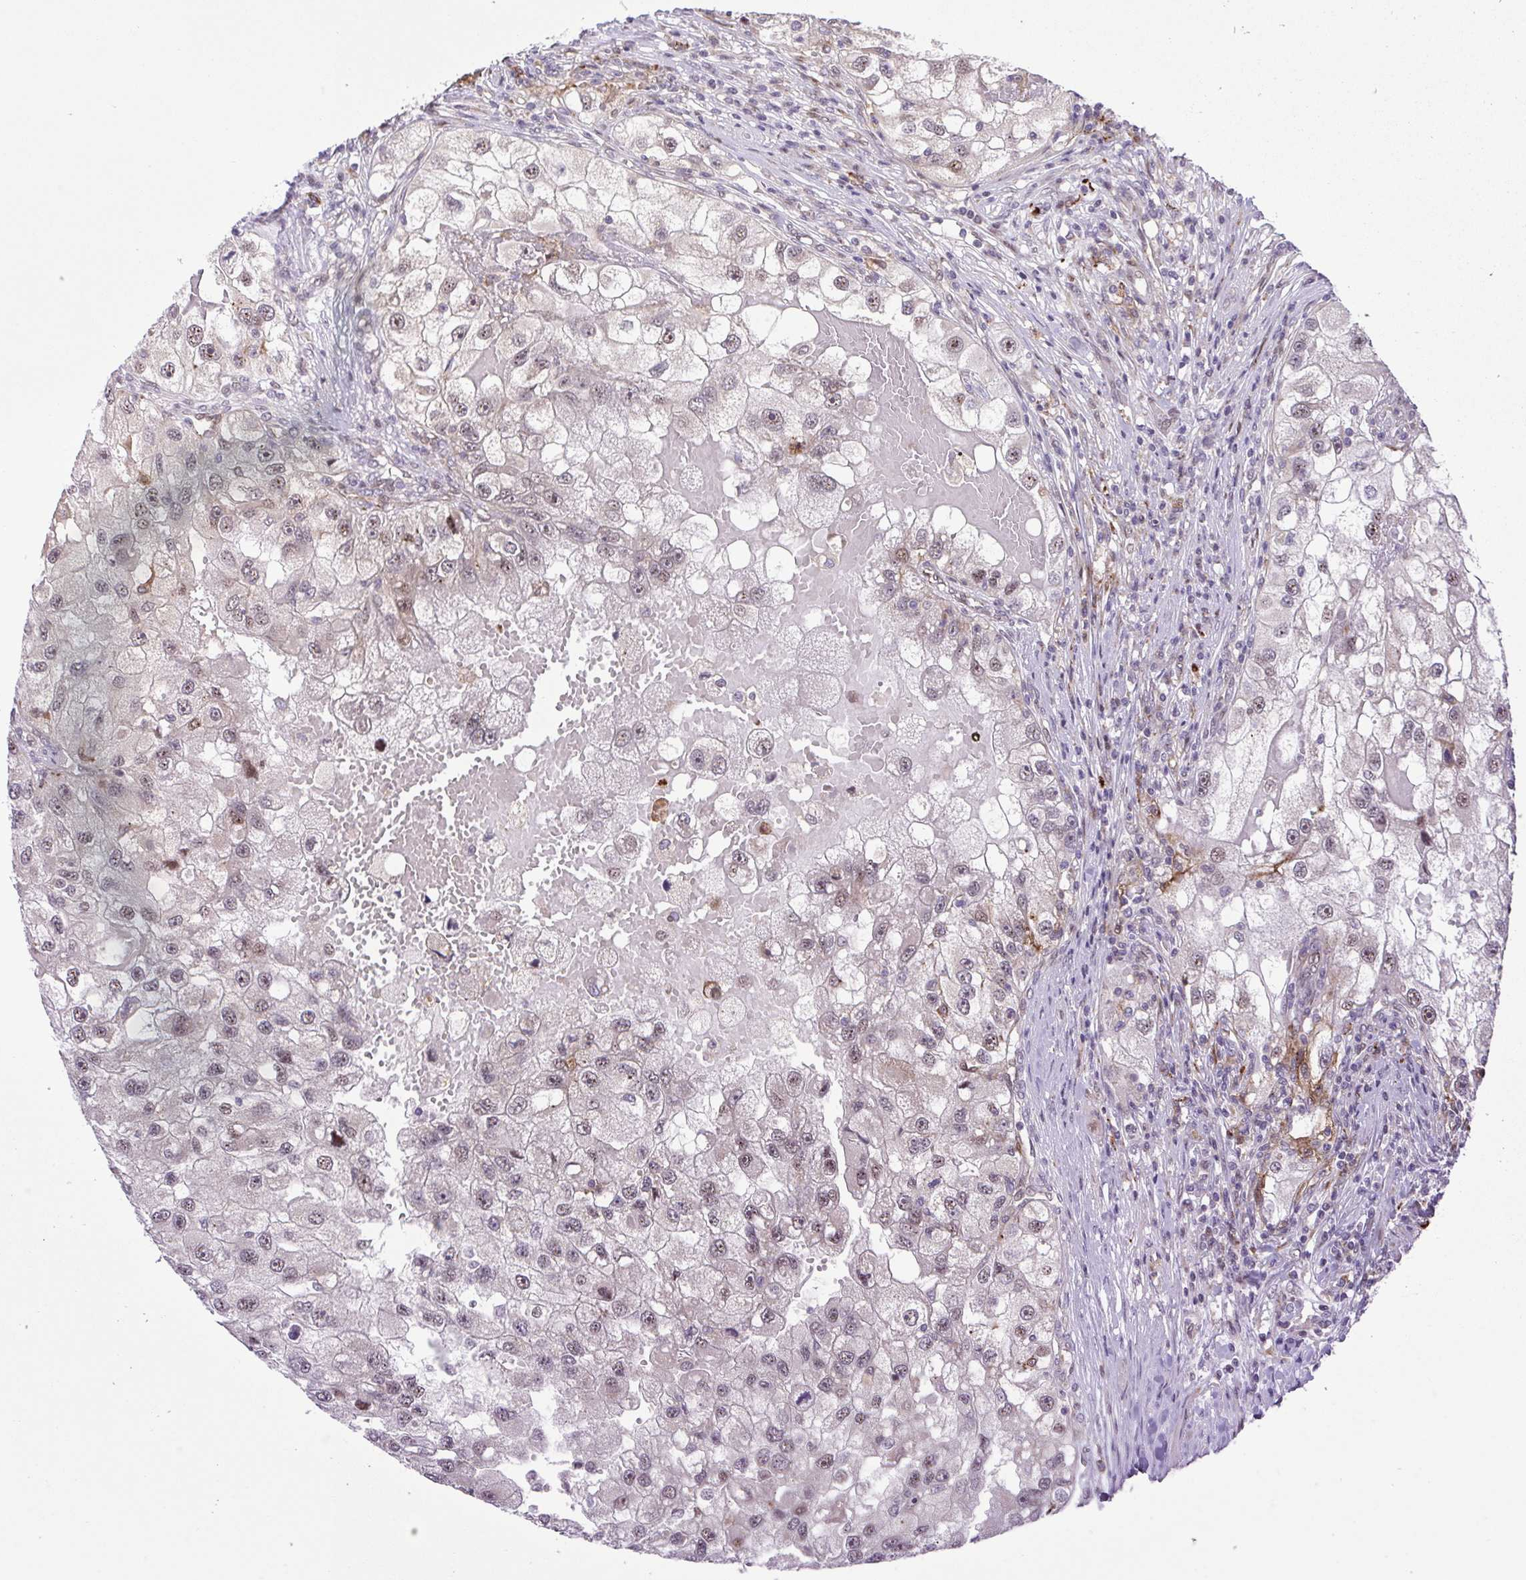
{"staining": {"intensity": "weak", "quantity": "<25%", "location": "cytoplasmic/membranous,nuclear"}, "tissue": "renal cancer", "cell_type": "Tumor cells", "image_type": "cancer", "snomed": [{"axis": "morphology", "description": "Adenocarcinoma, NOS"}, {"axis": "topography", "description": "Kidney"}], "caption": "The micrograph shows no significant staining in tumor cells of renal adenocarcinoma.", "gene": "ERG", "patient": {"sex": "male", "age": 63}}